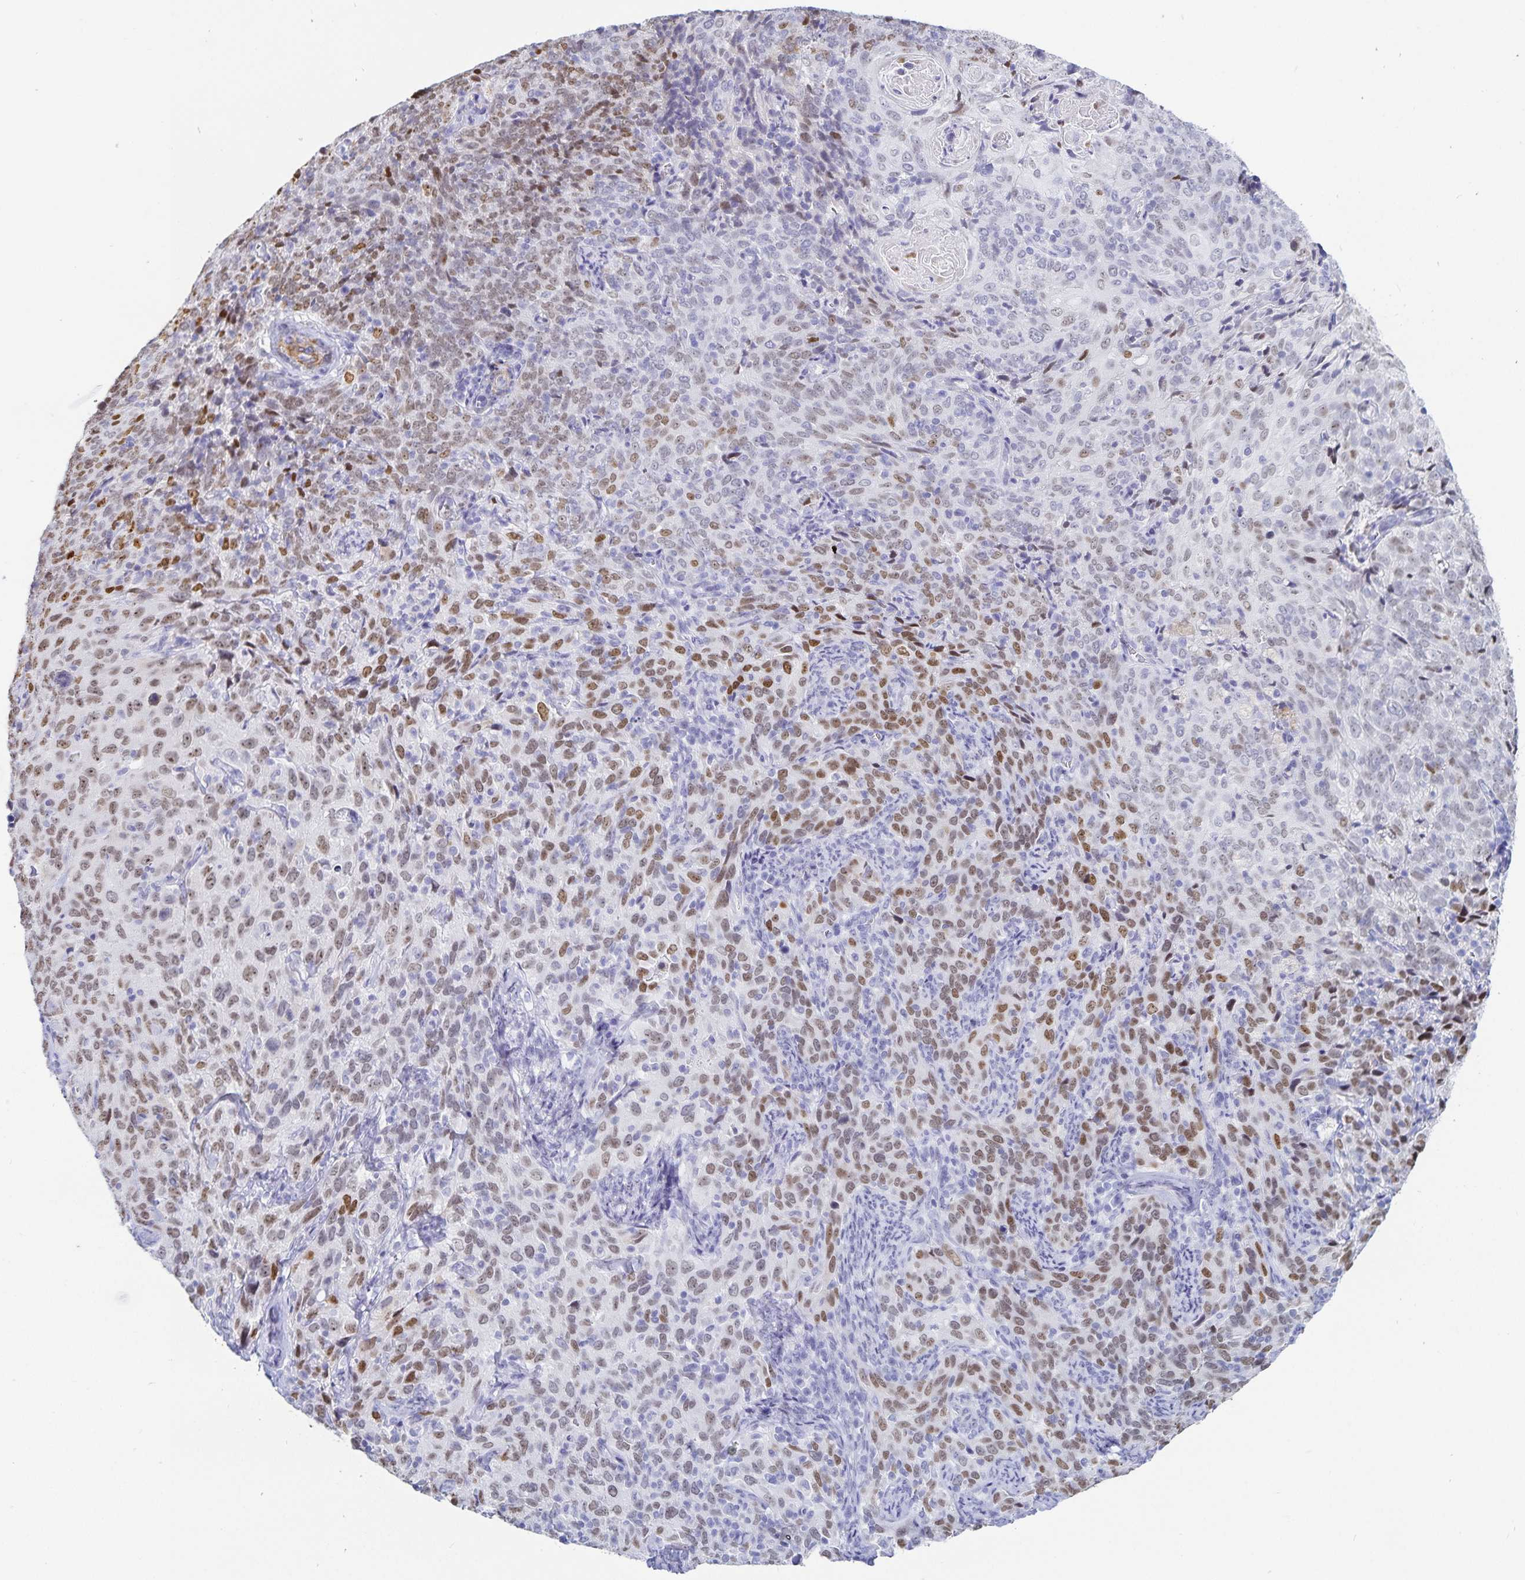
{"staining": {"intensity": "moderate", "quantity": "25%-75%", "location": "nuclear"}, "tissue": "cervical cancer", "cell_type": "Tumor cells", "image_type": "cancer", "snomed": [{"axis": "morphology", "description": "Squamous cell carcinoma, NOS"}, {"axis": "topography", "description": "Cervix"}], "caption": "Immunohistochemistry image of neoplastic tissue: cervical cancer stained using IHC shows medium levels of moderate protein expression localized specifically in the nuclear of tumor cells, appearing as a nuclear brown color.", "gene": "HMGB3", "patient": {"sex": "female", "age": 51}}